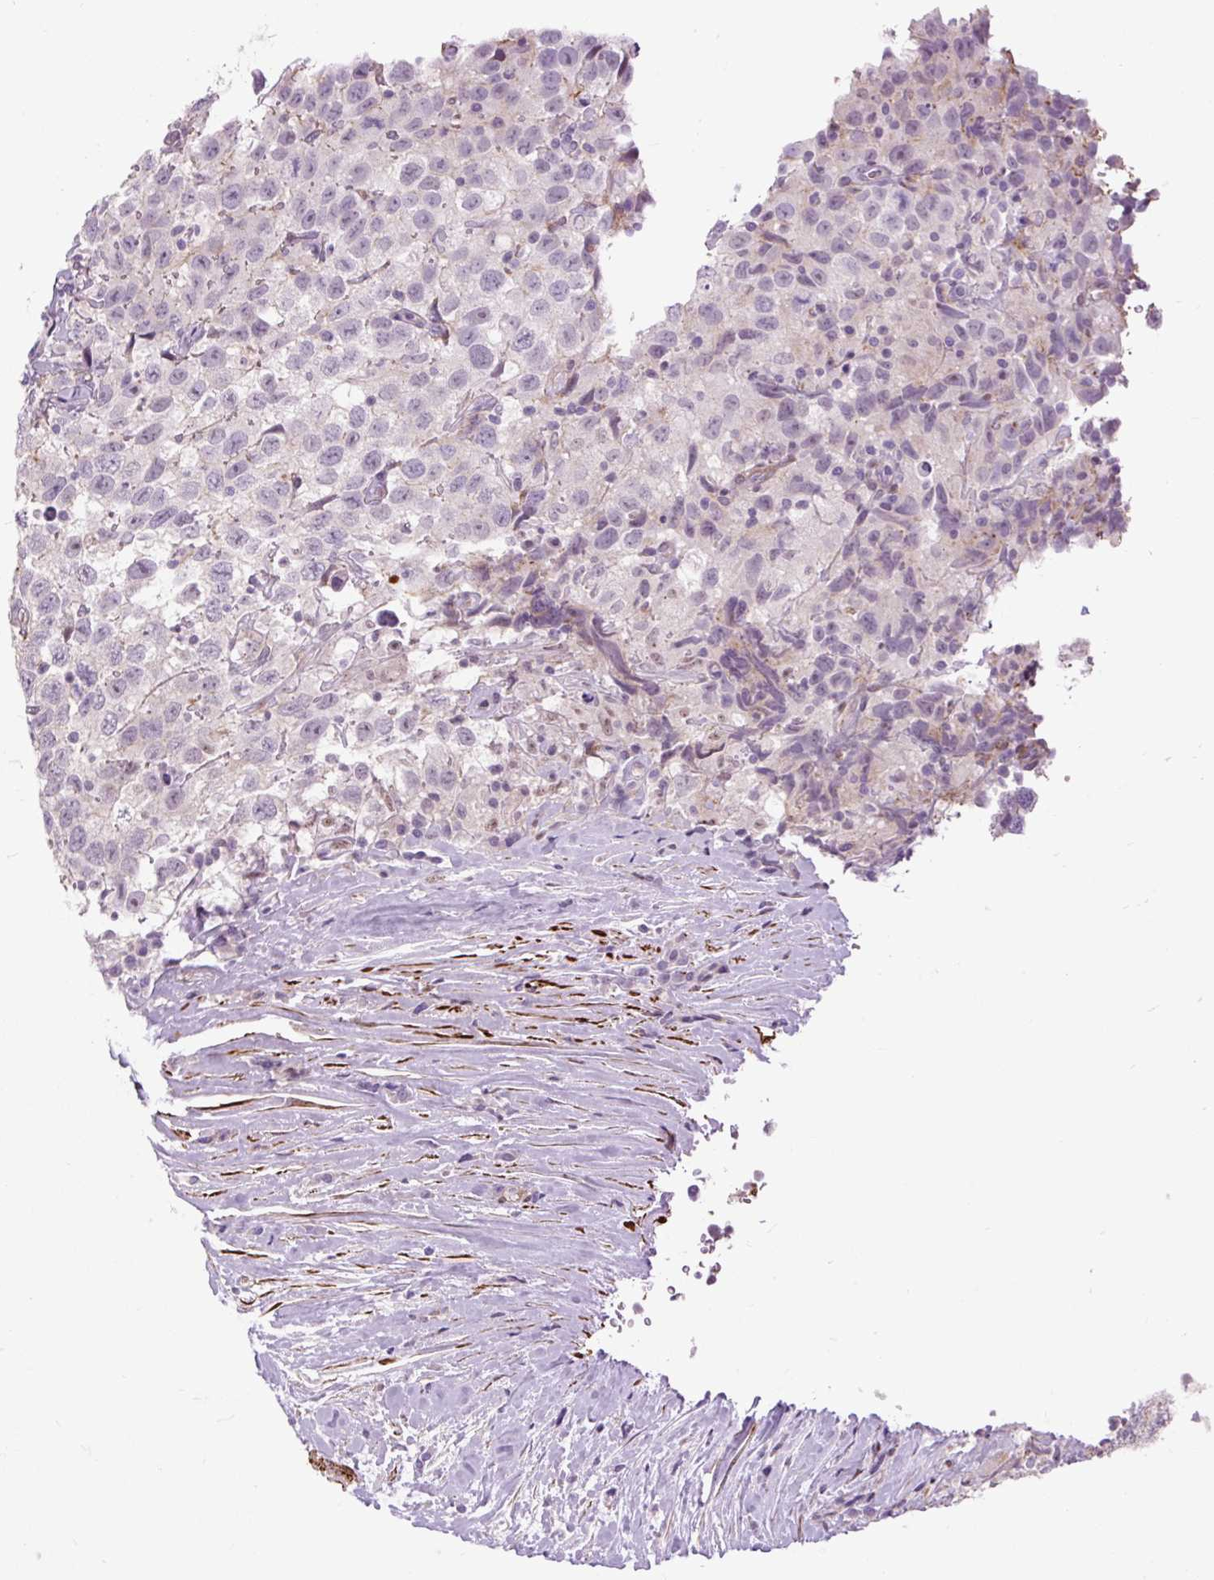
{"staining": {"intensity": "negative", "quantity": "none", "location": "none"}, "tissue": "testis cancer", "cell_type": "Tumor cells", "image_type": "cancer", "snomed": [{"axis": "morphology", "description": "Seminoma, NOS"}, {"axis": "topography", "description": "Testis"}], "caption": "Micrograph shows no protein staining in tumor cells of testis cancer tissue.", "gene": "ZNF197", "patient": {"sex": "male", "age": 41}}